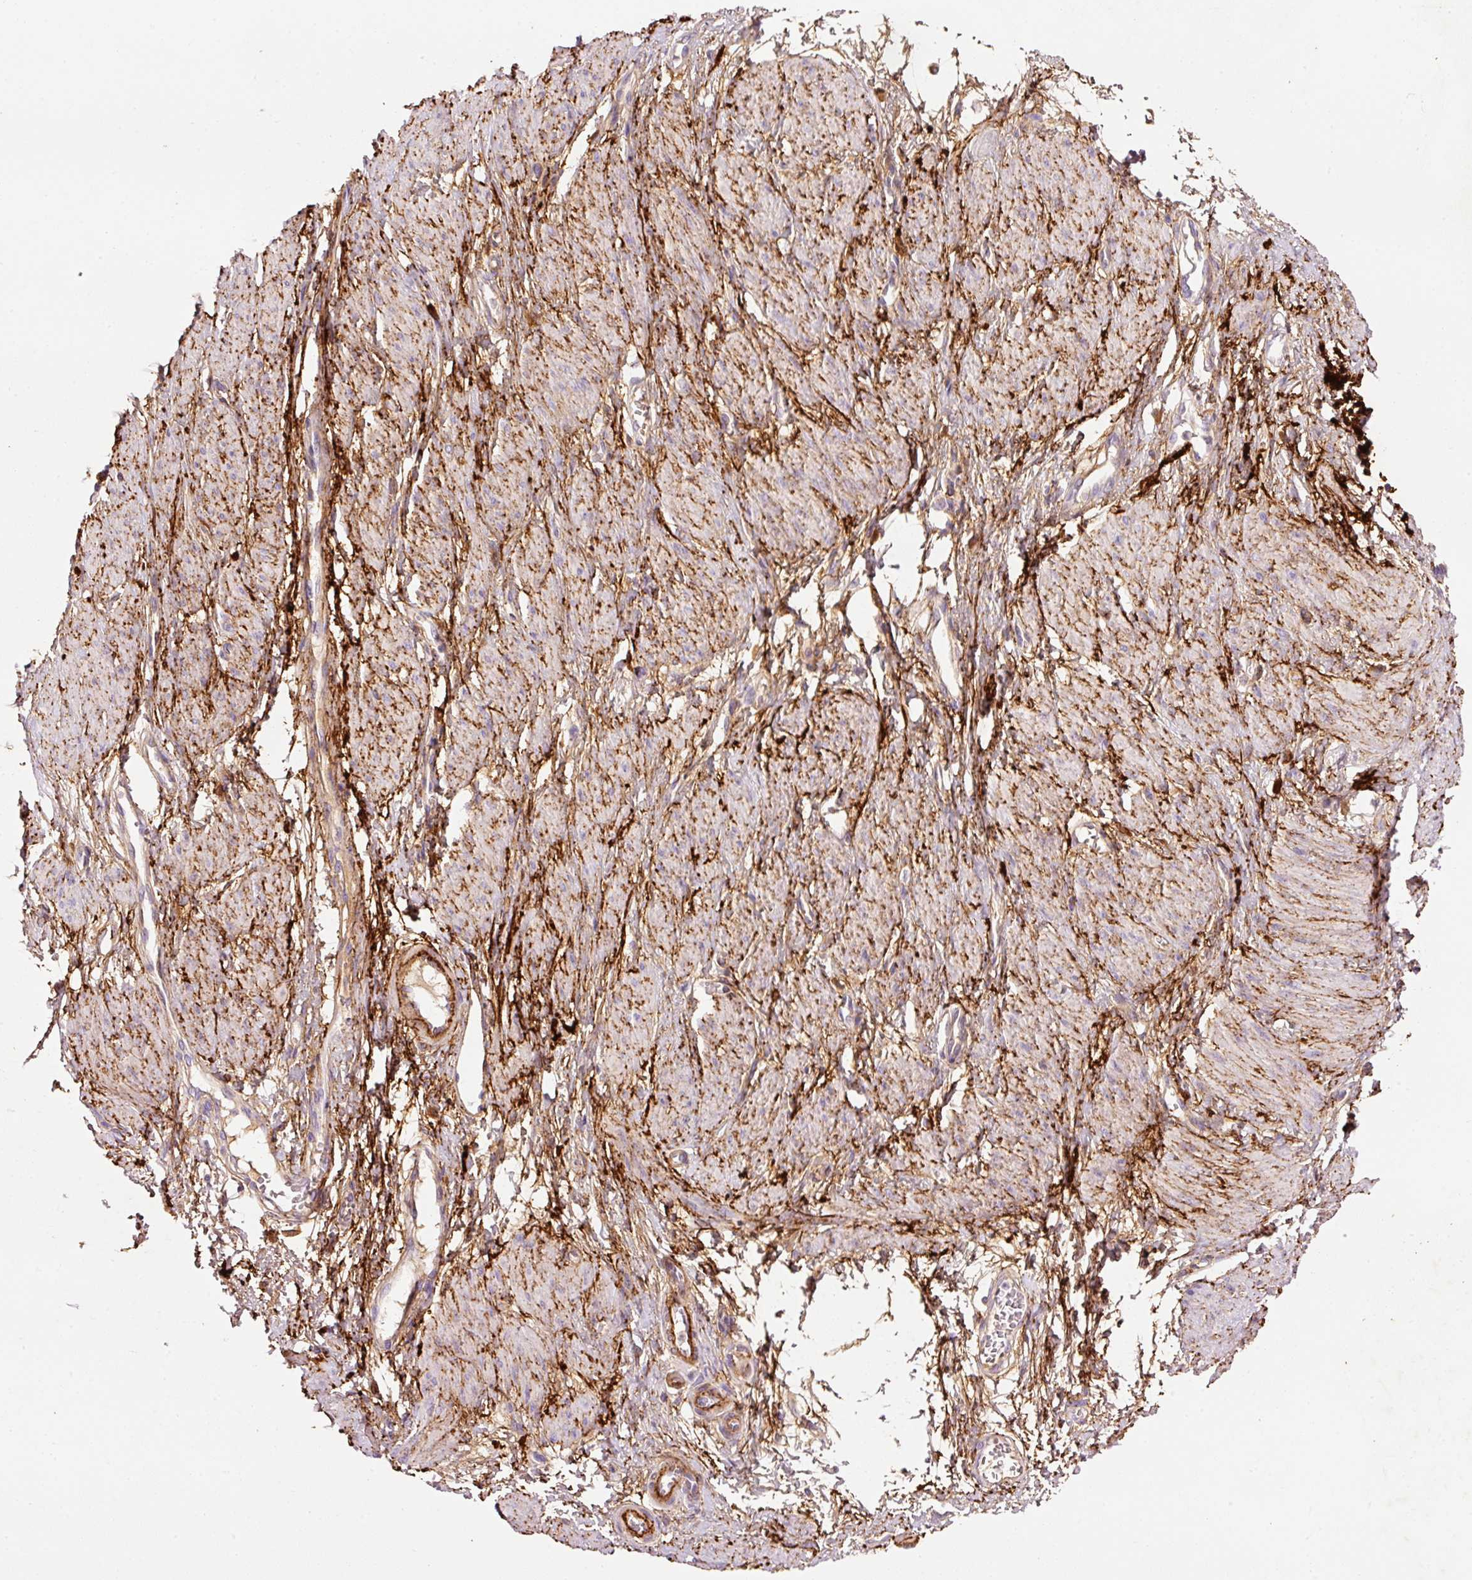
{"staining": {"intensity": "weak", "quantity": ">75%", "location": "cytoplasmic/membranous"}, "tissue": "smooth muscle", "cell_type": "Smooth muscle cells", "image_type": "normal", "snomed": [{"axis": "morphology", "description": "Normal tissue, NOS"}, {"axis": "topography", "description": "Smooth muscle"}, {"axis": "topography", "description": "Uterus"}], "caption": "Weak cytoplasmic/membranous protein expression is present in about >75% of smooth muscle cells in smooth muscle. The staining was performed using DAB (3,3'-diaminobenzidine), with brown indicating positive protein expression. Nuclei are stained blue with hematoxylin.", "gene": "MFAP4", "patient": {"sex": "female", "age": 39}}